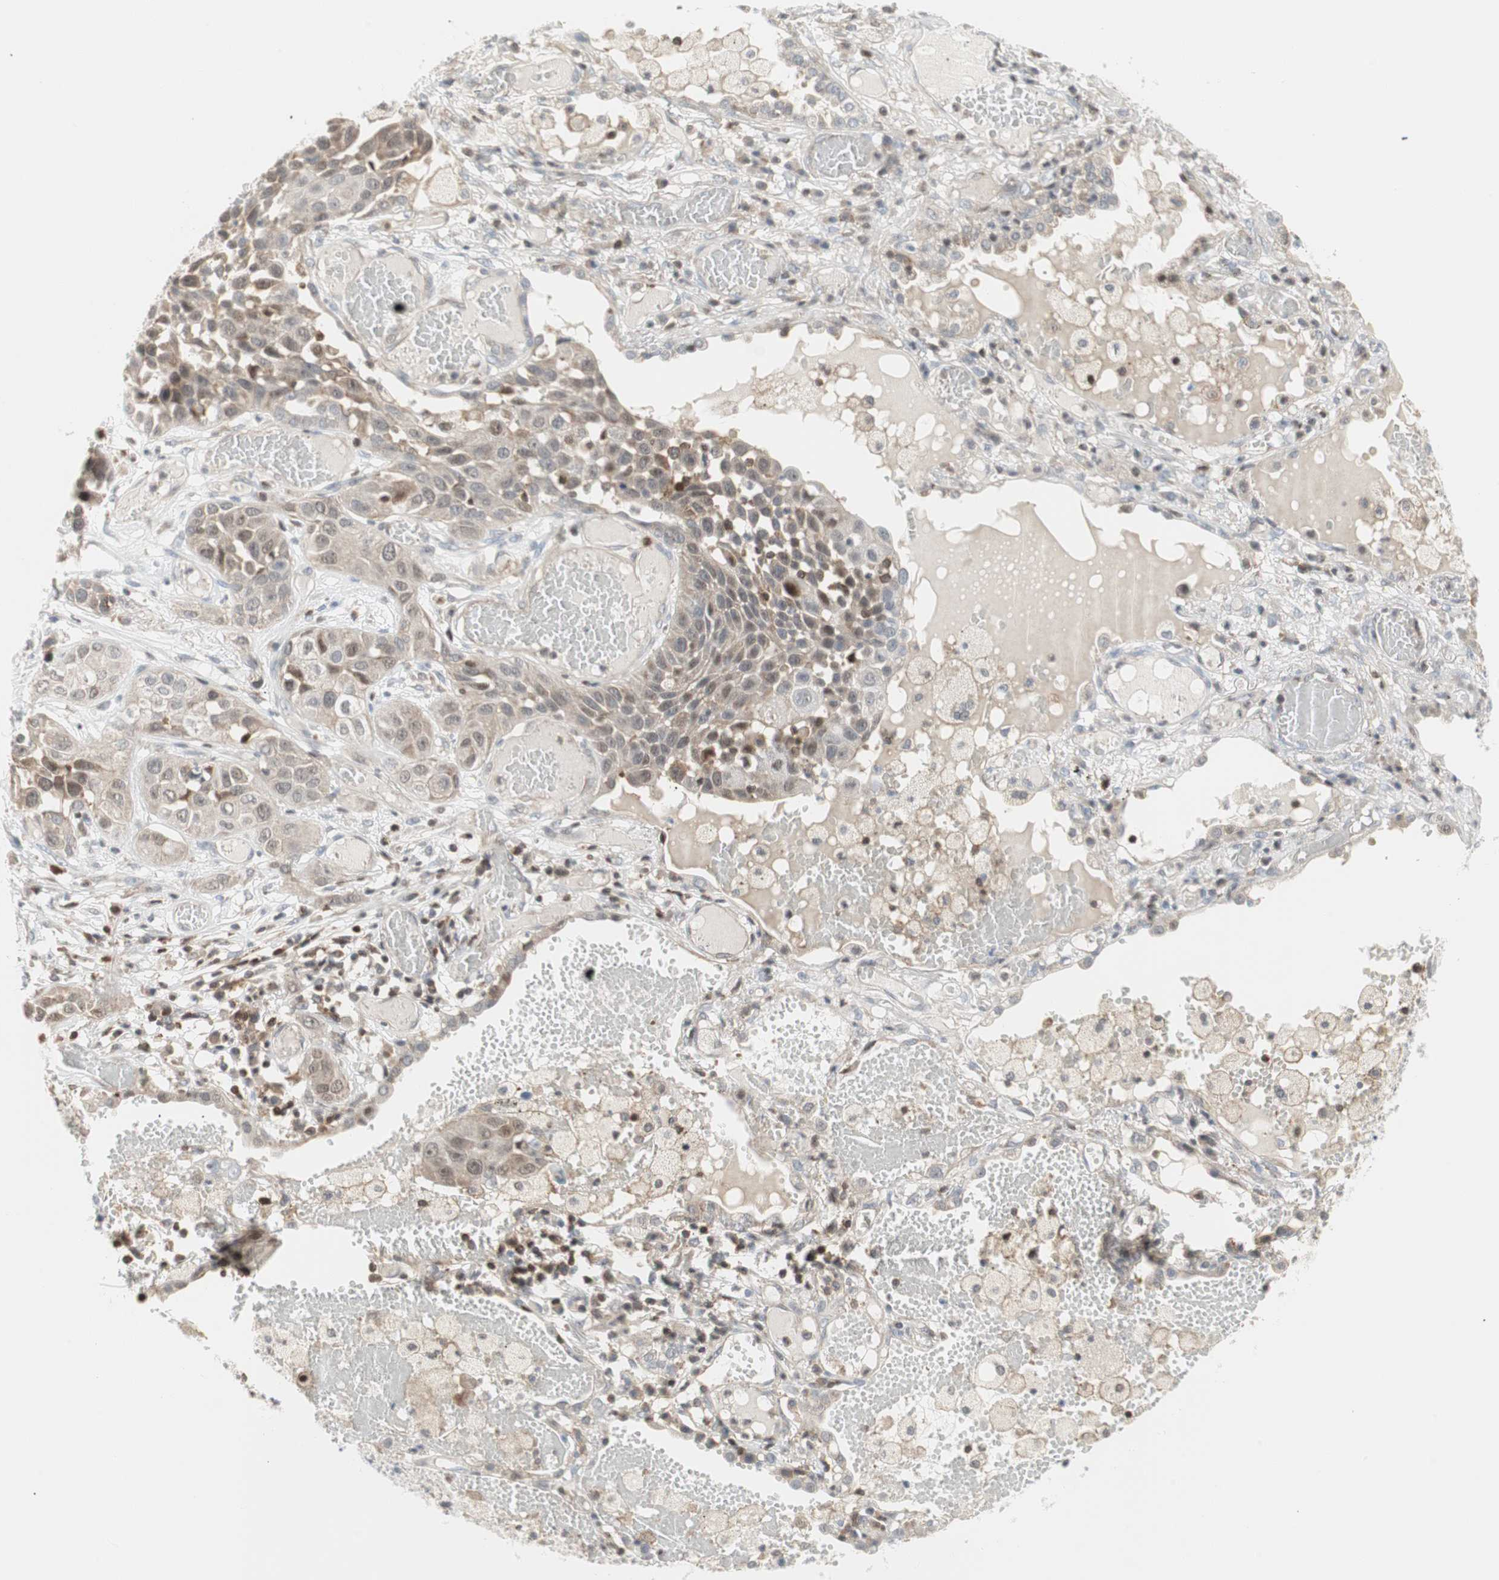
{"staining": {"intensity": "moderate", "quantity": ">75%", "location": "cytoplasmic/membranous,nuclear"}, "tissue": "lung cancer", "cell_type": "Tumor cells", "image_type": "cancer", "snomed": [{"axis": "morphology", "description": "Squamous cell carcinoma, NOS"}, {"axis": "topography", "description": "Lung"}], "caption": "A brown stain shows moderate cytoplasmic/membranous and nuclear staining of a protein in squamous cell carcinoma (lung) tumor cells.", "gene": "PPP1CA", "patient": {"sex": "male", "age": 71}}